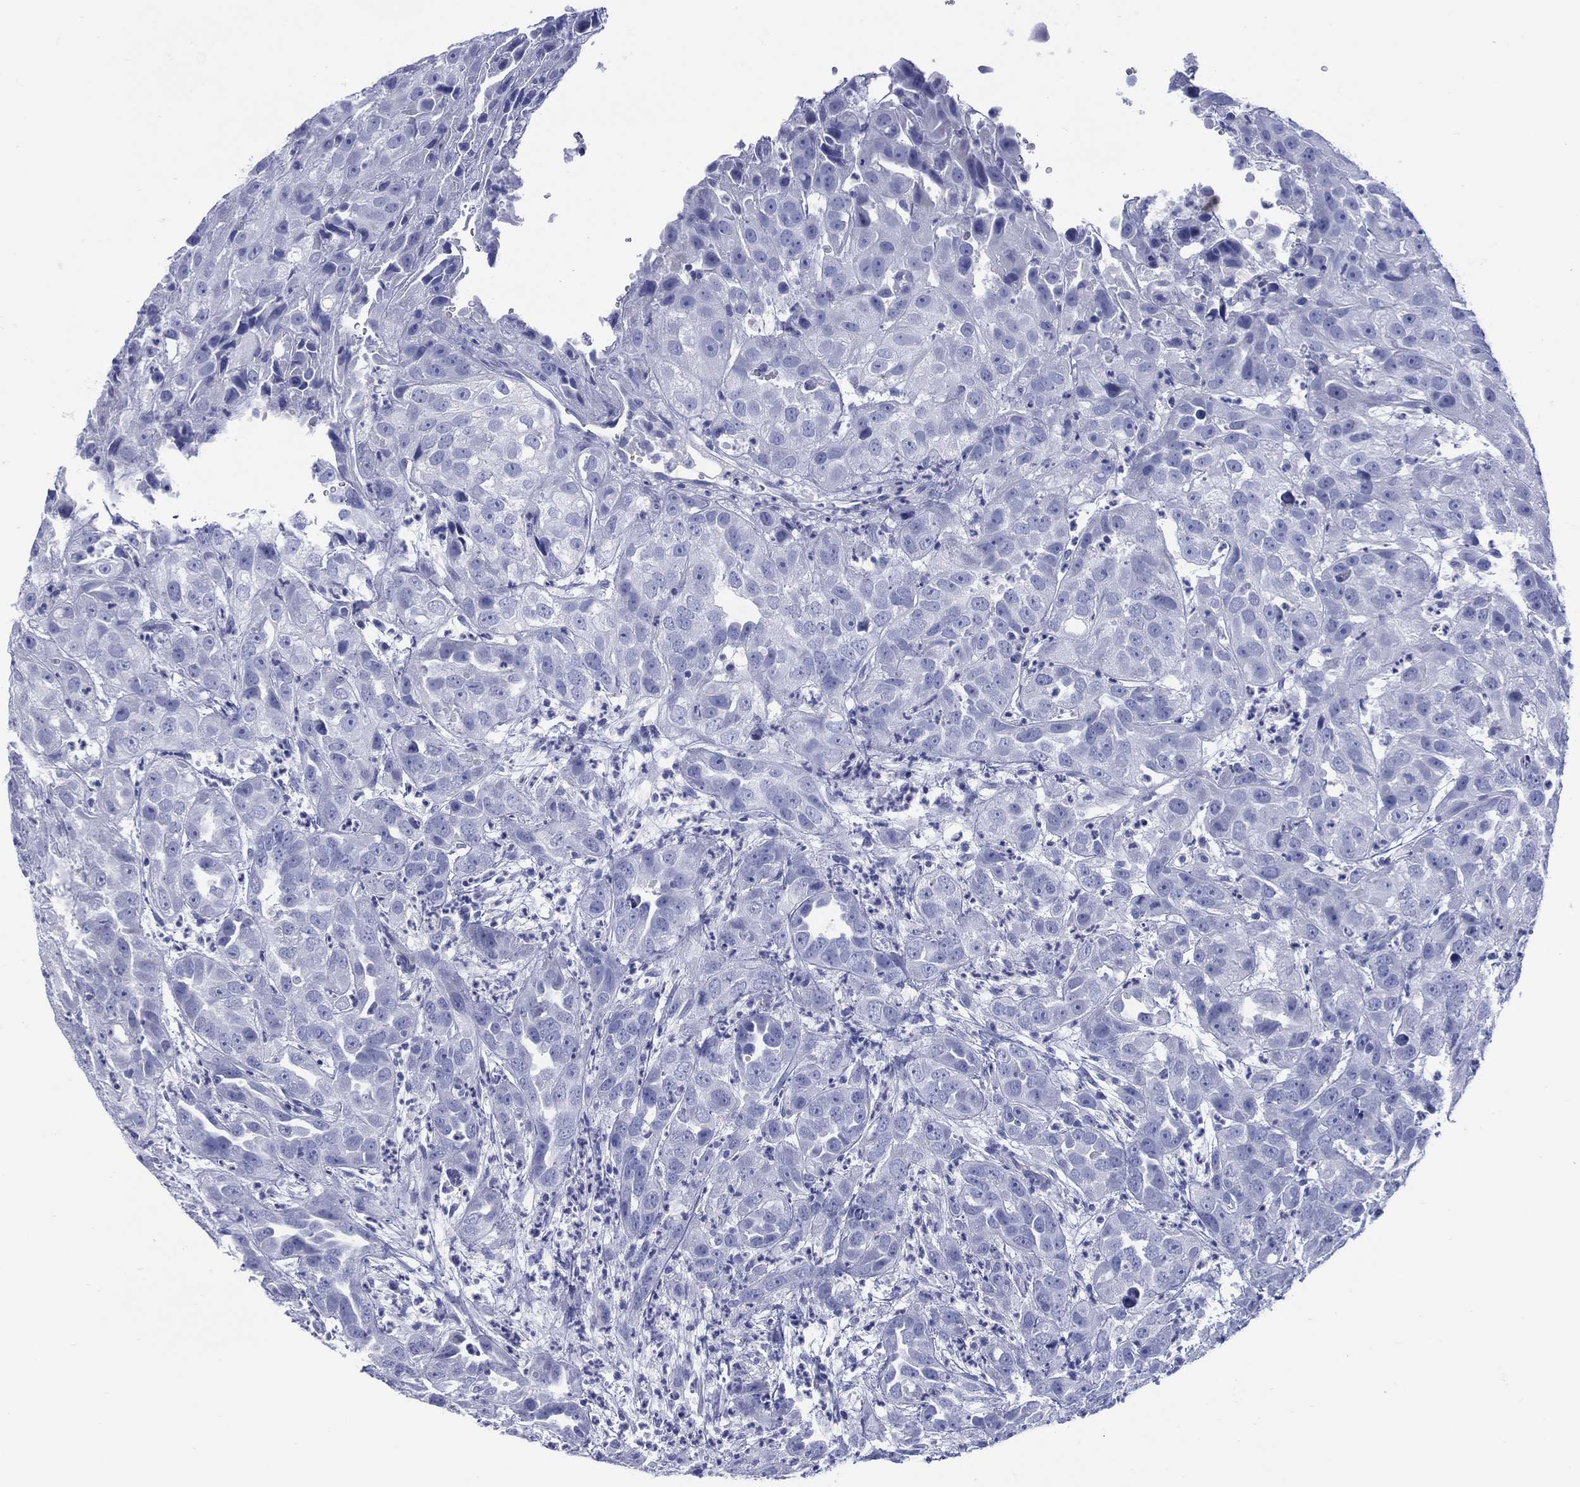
{"staining": {"intensity": "negative", "quantity": "none", "location": "none"}, "tissue": "urothelial cancer", "cell_type": "Tumor cells", "image_type": "cancer", "snomed": [{"axis": "morphology", "description": "Urothelial carcinoma, High grade"}, {"axis": "topography", "description": "Urinary bladder"}], "caption": "This is a photomicrograph of immunohistochemistry staining of high-grade urothelial carcinoma, which shows no expression in tumor cells. The staining is performed using DAB brown chromogen with nuclei counter-stained in using hematoxylin.", "gene": "LRRD1", "patient": {"sex": "female", "age": 41}}